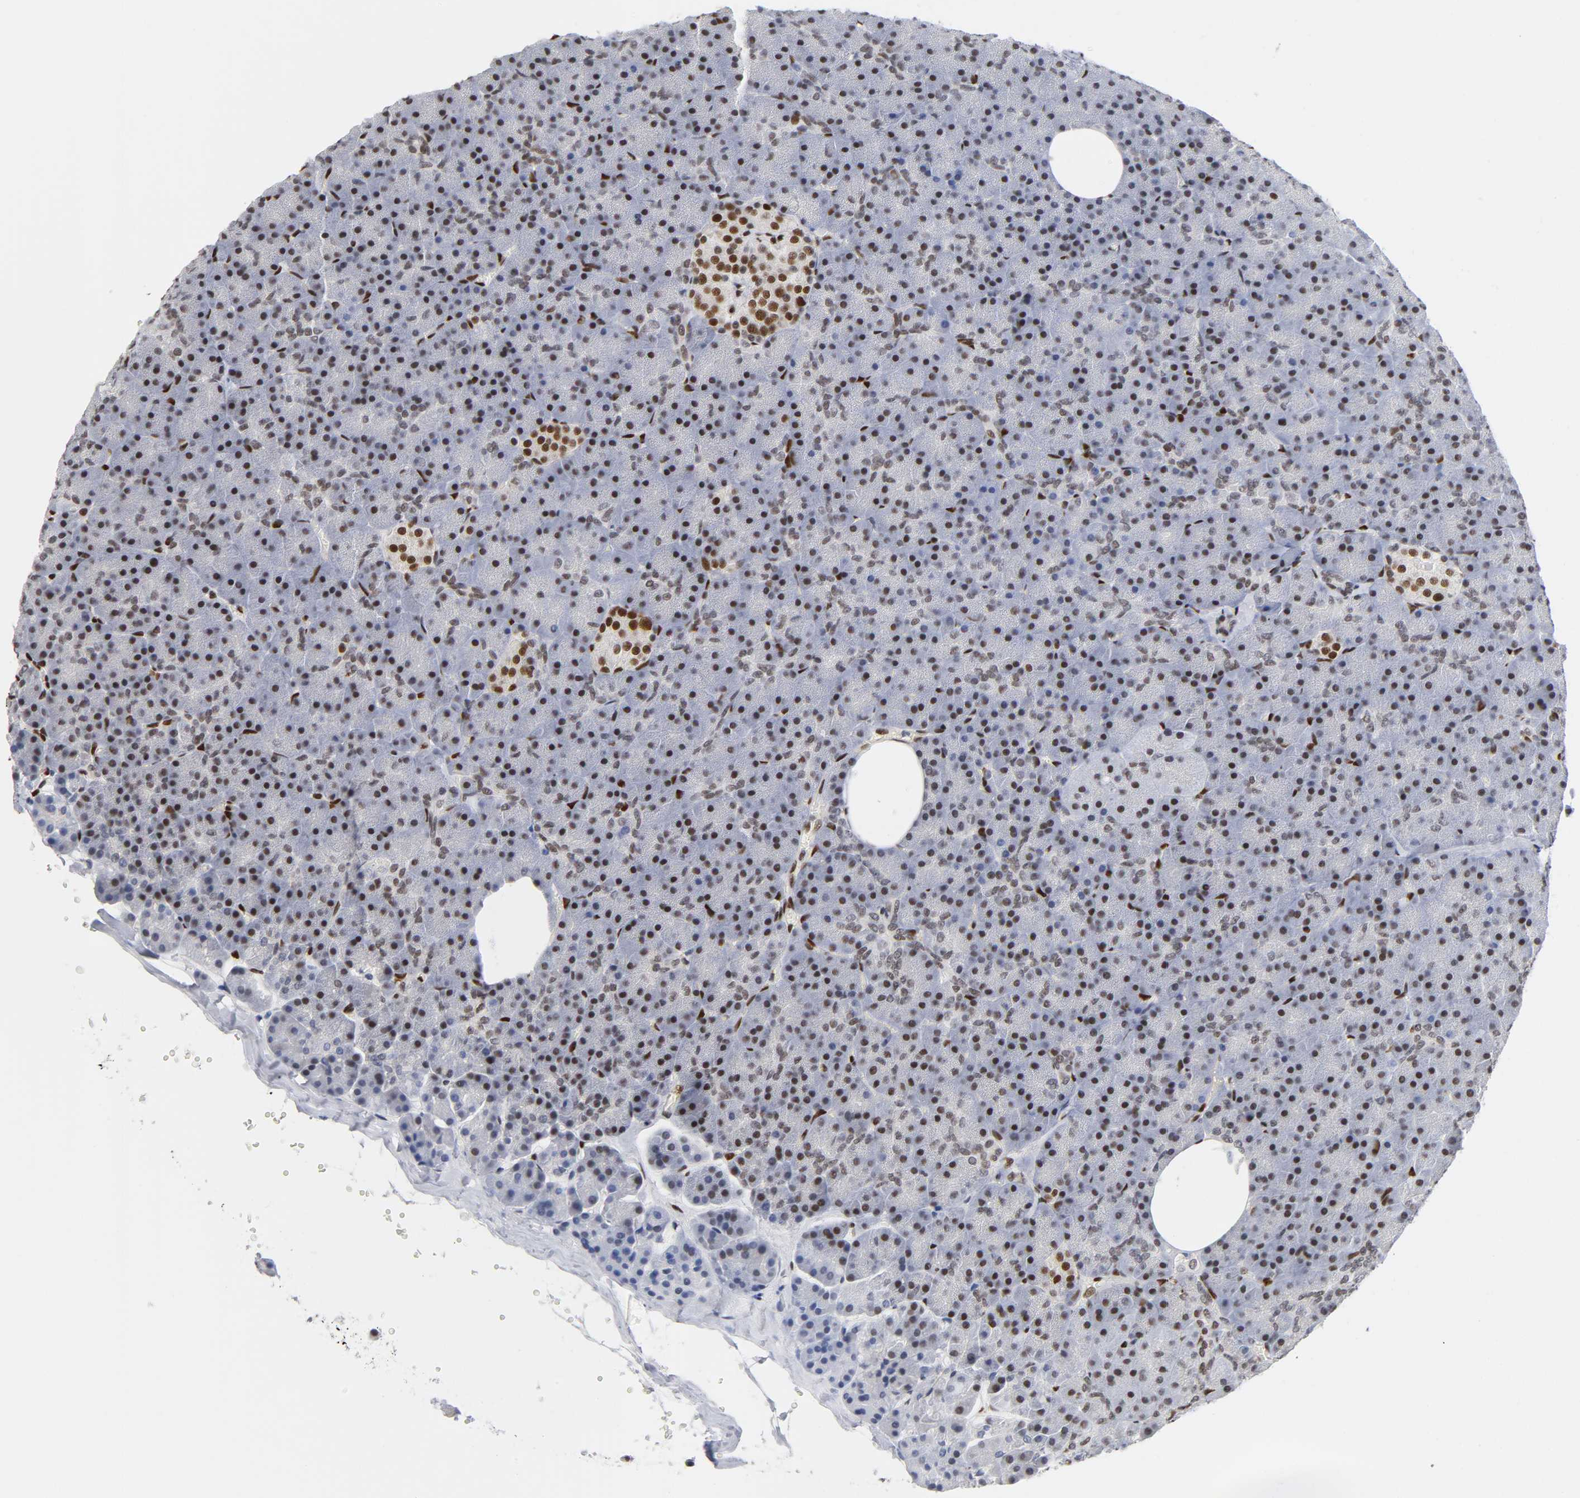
{"staining": {"intensity": "moderate", "quantity": ">75%", "location": "nuclear"}, "tissue": "pancreas", "cell_type": "Exocrine glandular cells", "image_type": "normal", "snomed": [{"axis": "morphology", "description": "Normal tissue, NOS"}, {"axis": "topography", "description": "Pancreas"}], "caption": "A medium amount of moderate nuclear expression is present in approximately >75% of exocrine glandular cells in benign pancreas.", "gene": "NR3C1", "patient": {"sex": "female", "age": 35}}